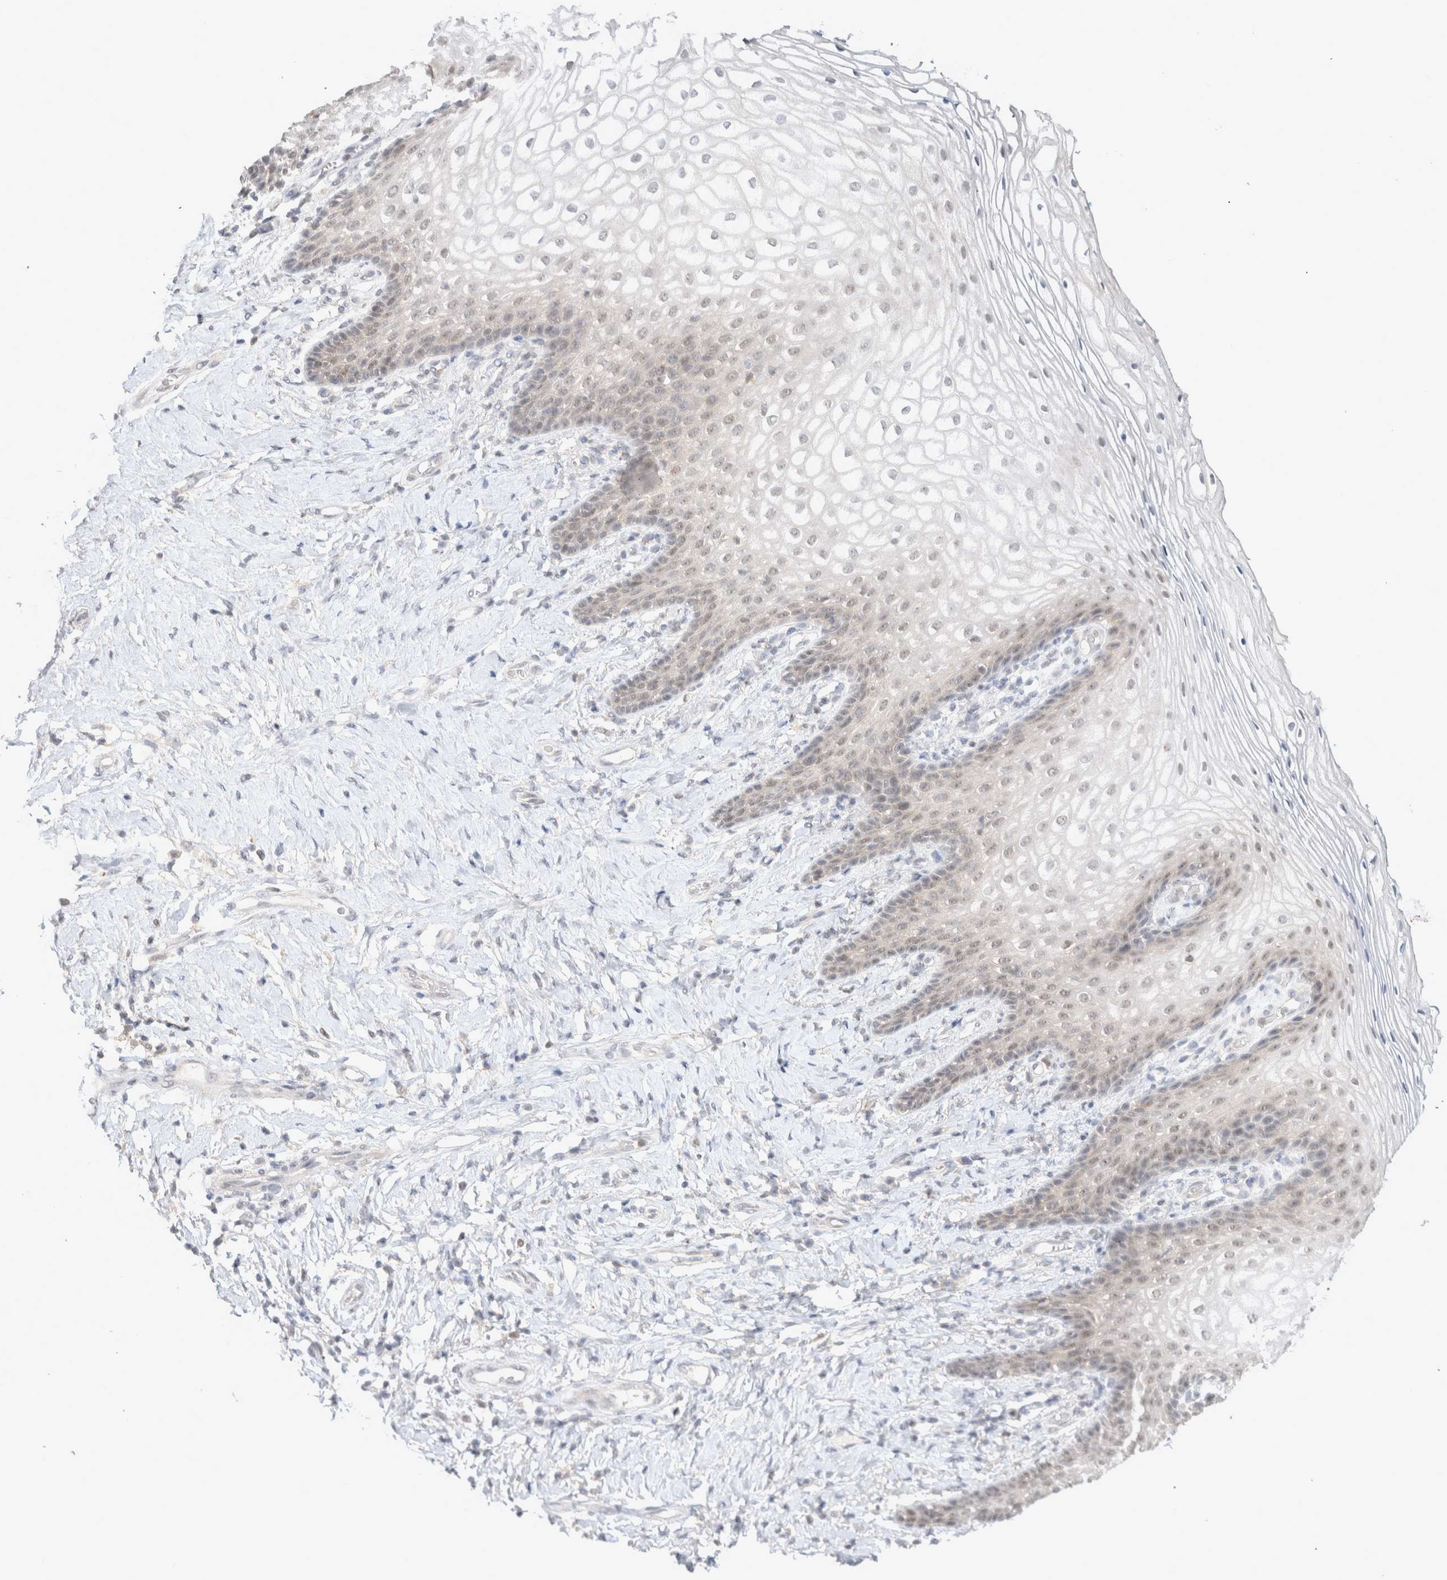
{"staining": {"intensity": "negative", "quantity": "none", "location": "none"}, "tissue": "vagina", "cell_type": "Squamous epithelial cells", "image_type": "normal", "snomed": [{"axis": "morphology", "description": "Normal tissue, NOS"}, {"axis": "topography", "description": "Vagina"}], "caption": "Immunohistochemical staining of unremarkable vagina reveals no significant expression in squamous epithelial cells.", "gene": "FBXO42", "patient": {"sex": "female", "age": 60}}